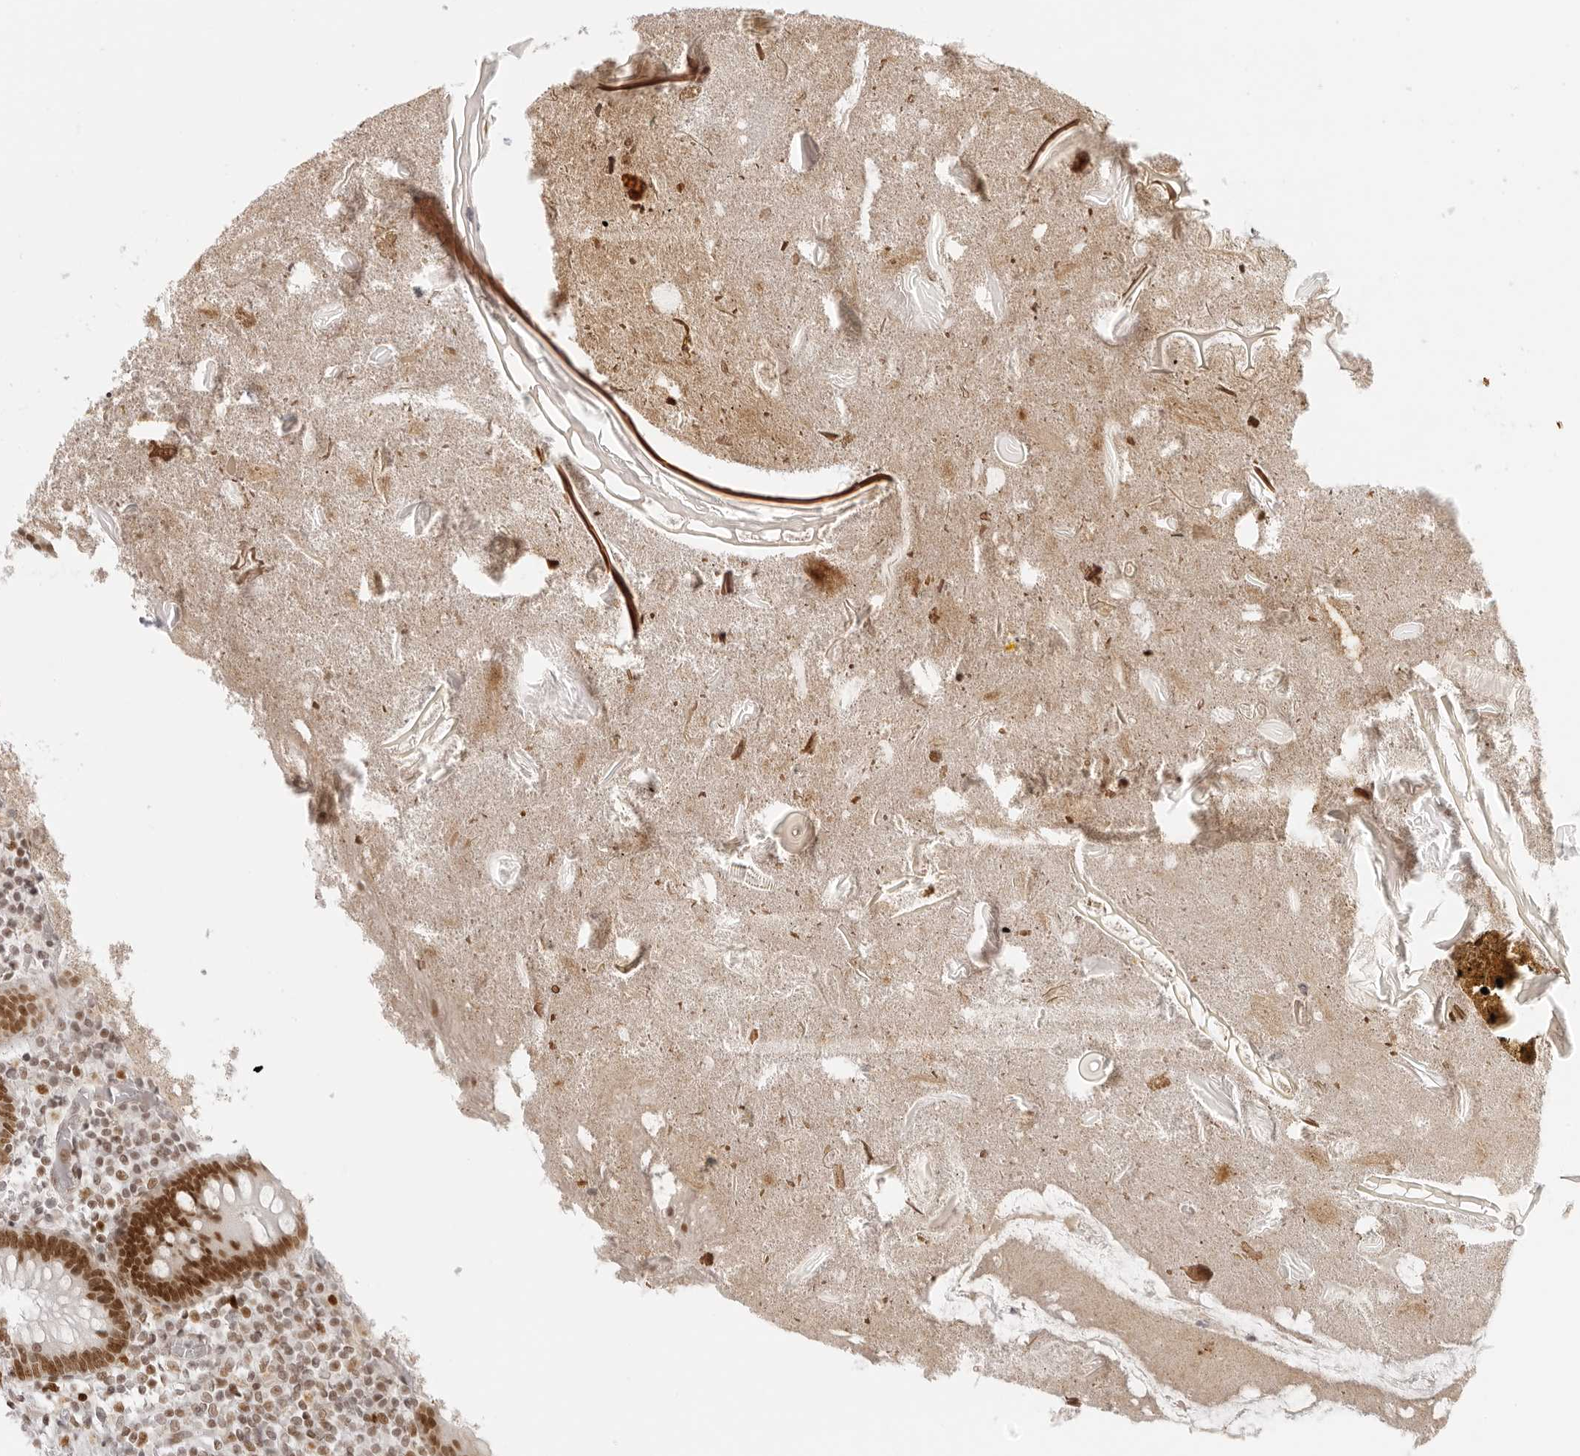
{"staining": {"intensity": "moderate", "quantity": ">75%", "location": "nuclear"}, "tissue": "appendix", "cell_type": "Glandular cells", "image_type": "normal", "snomed": [{"axis": "morphology", "description": "Normal tissue, NOS"}, {"axis": "topography", "description": "Appendix"}], "caption": "An IHC image of normal tissue is shown. Protein staining in brown shows moderate nuclear positivity in appendix within glandular cells. Nuclei are stained in blue.", "gene": "RCC1", "patient": {"sex": "female", "age": 17}}